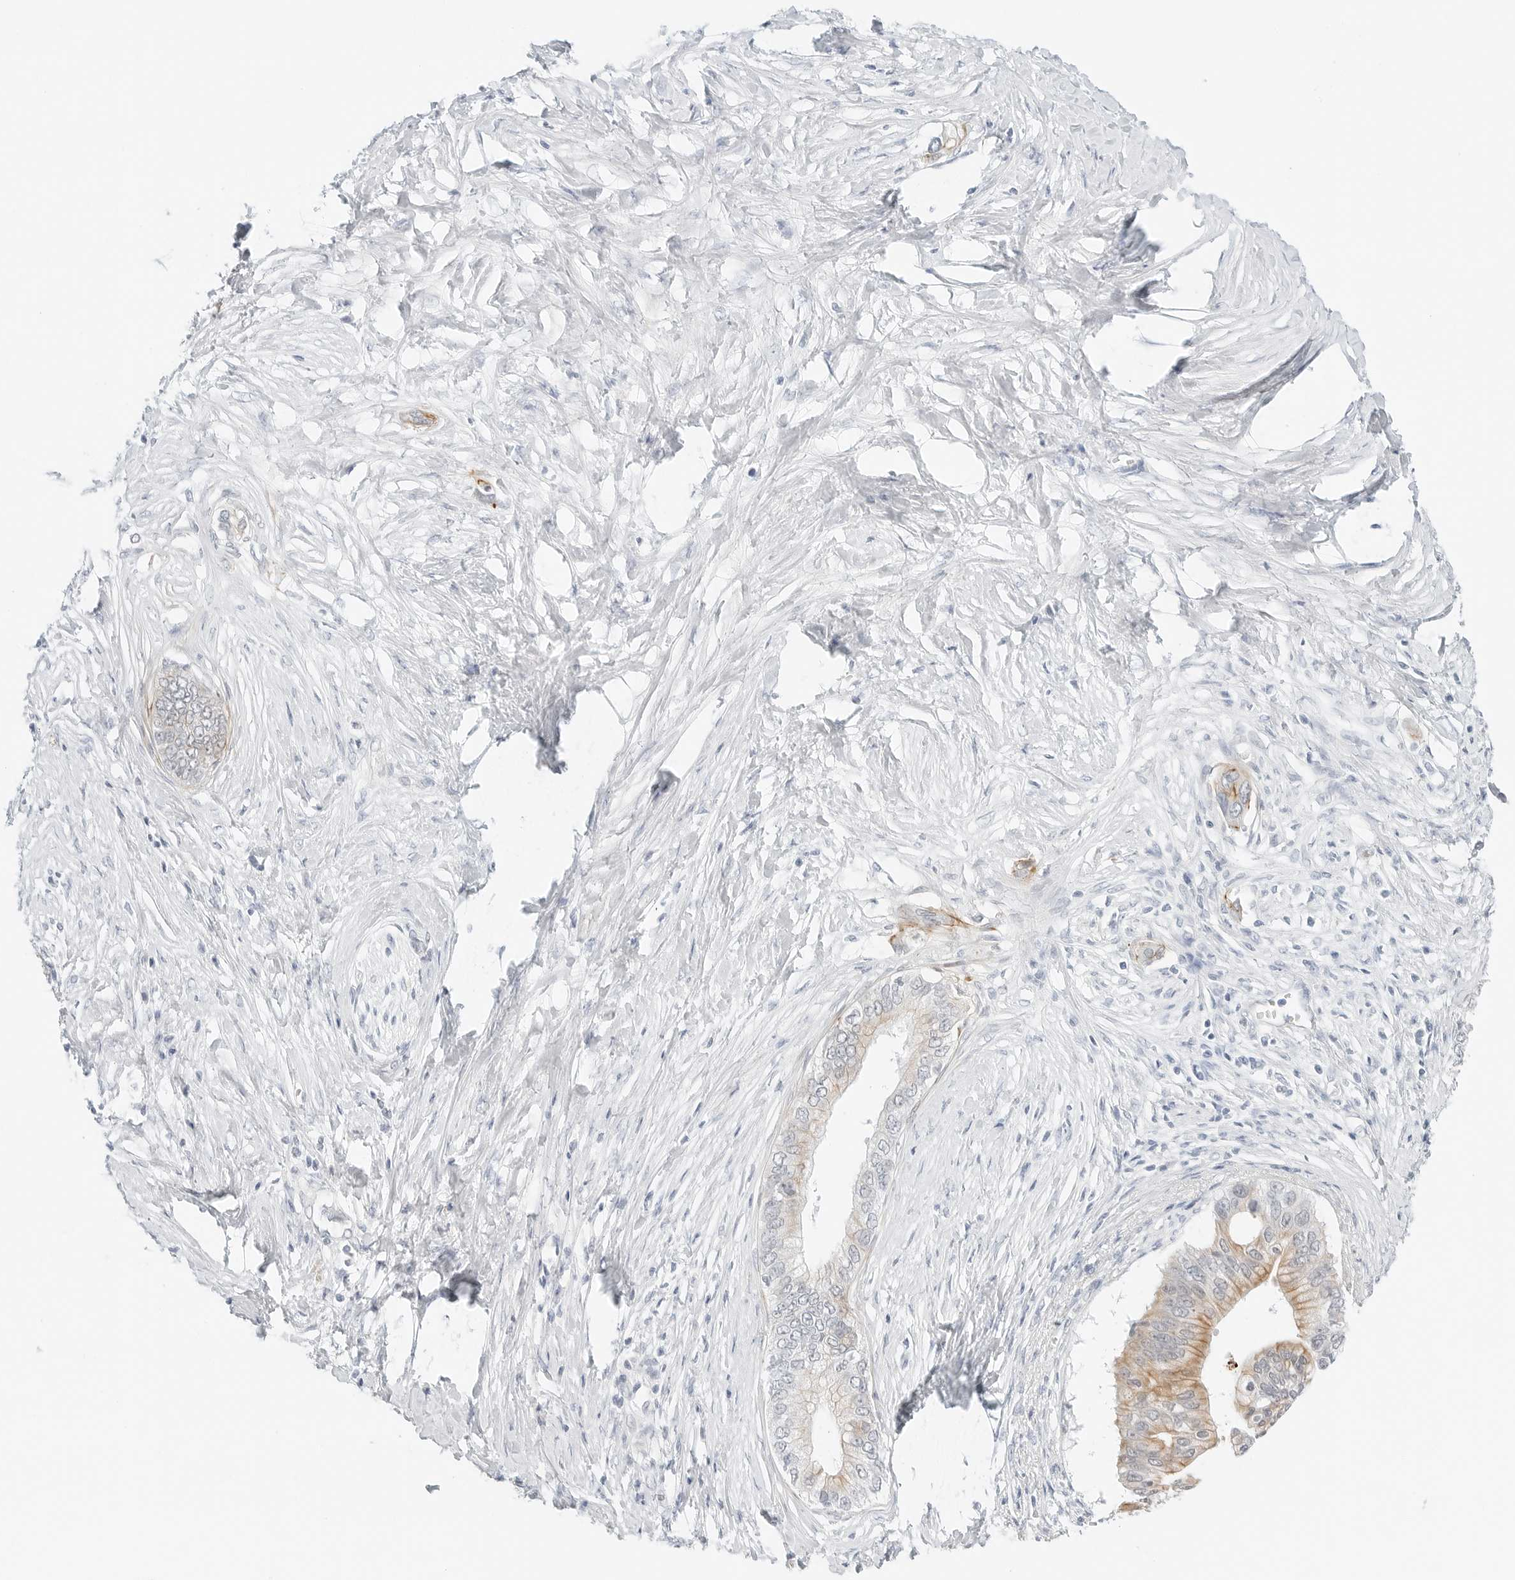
{"staining": {"intensity": "moderate", "quantity": "<25%", "location": "cytoplasmic/membranous"}, "tissue": "pancreatic cancer", "cell_type": "Tumor cells", "image_type": "cancer", "snomed": [{"axis": "morphology", "description": "Normal tissue, NOS"}, {"axis": "morphology", "description": "Adenocarcinoma, NOS"}, {"axis": "topography", "description": "Pancreas"}, {"axis": "topography", "description": "Peripheral nerve tissue"}], "caption": "Immunohistochemistry (IHC) (DAB (3,3'-diaminobenzidine)) staining of pancreatic adenocarcinoma demonstrates moderate cytoplasmic/membranous protein expression in approximately <25% of tumor cells. (Brightfield microscopy of DAB IHC at high magnification).", "gene": "IQCC", "patient": {"sex": "male", "age": 59}}